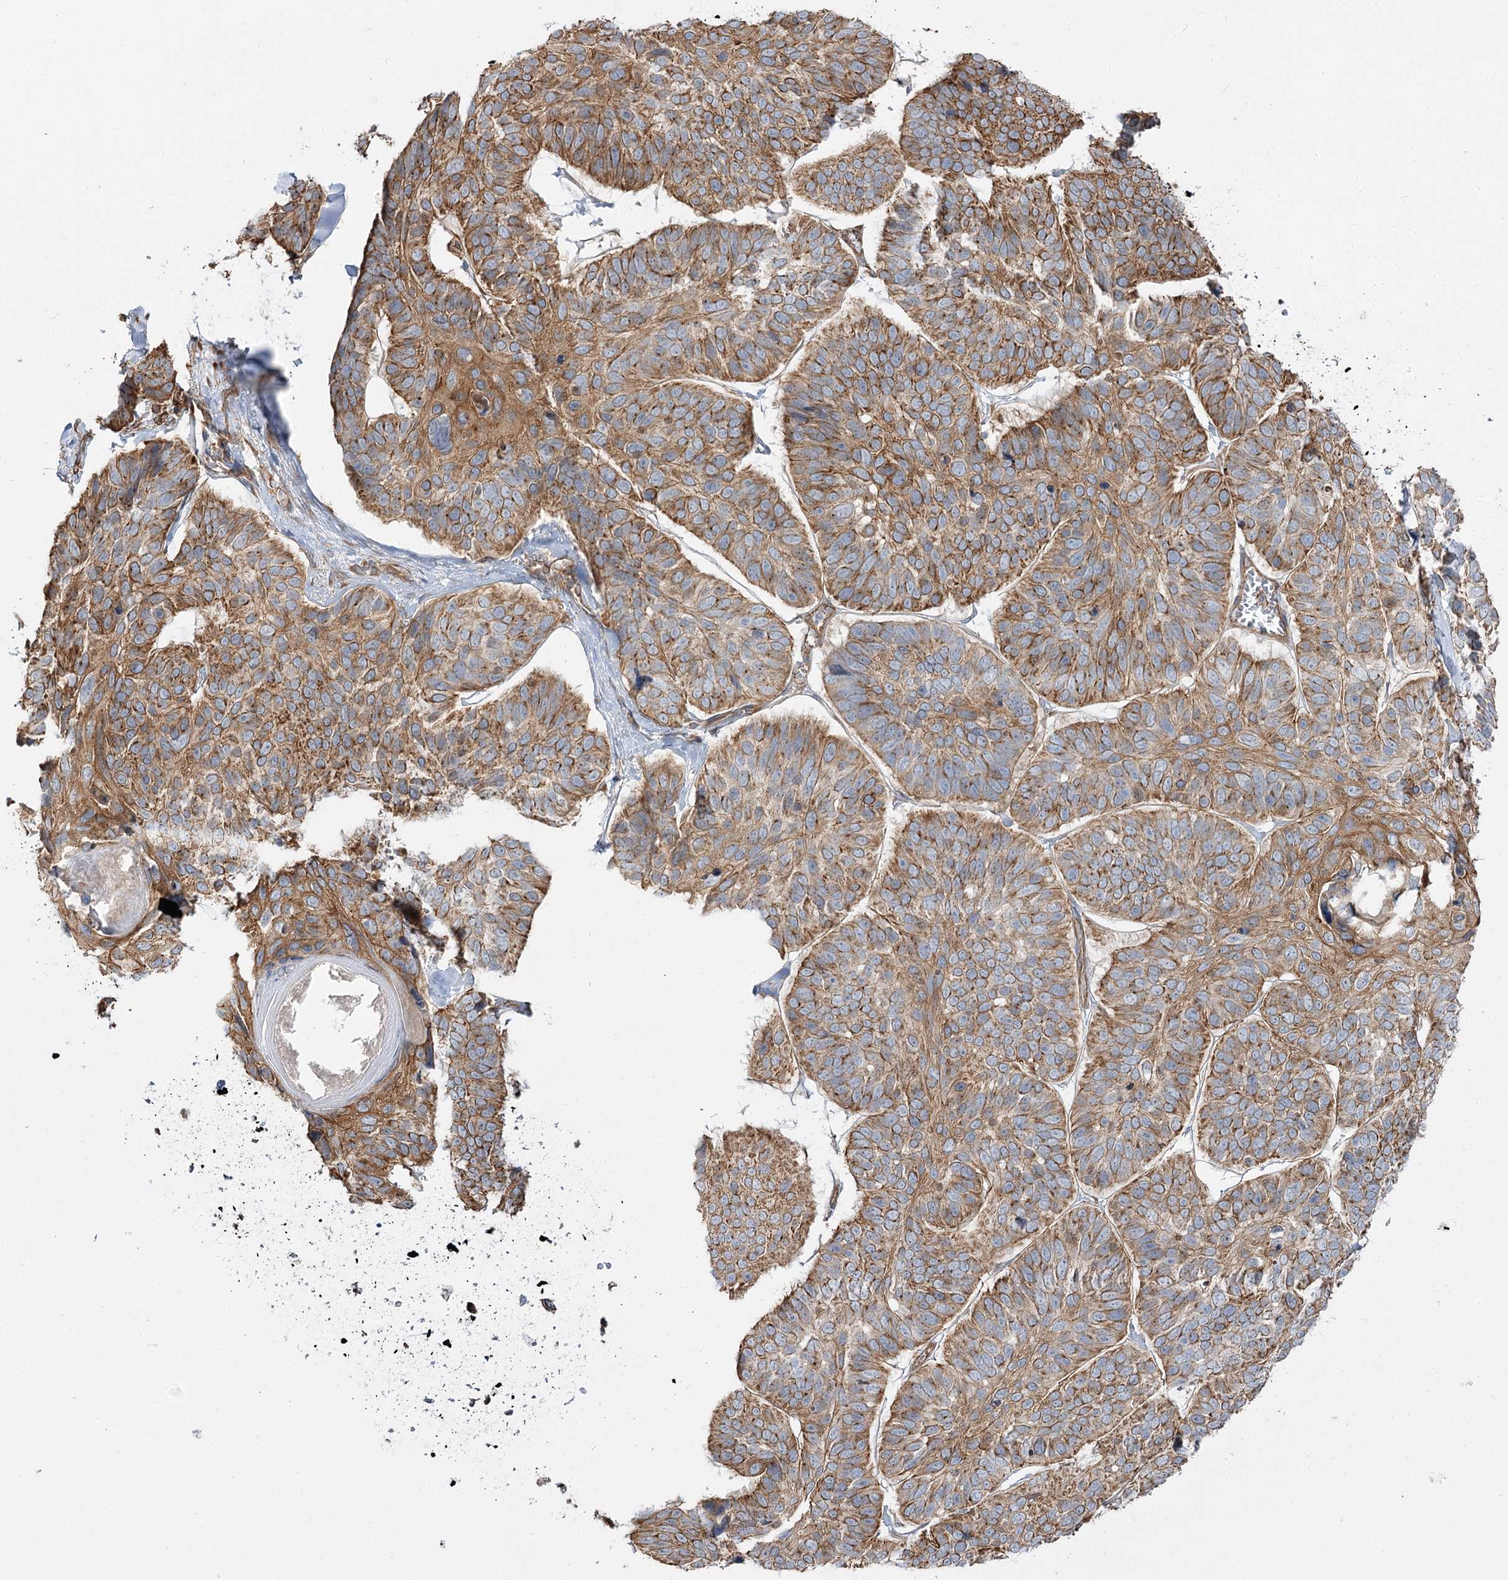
{"staining": {"intensity": "moderate", "quantity": ">75%", "location": "cytoplasmic/membranous"}, "tissue": "skin cancer", "cell_type": "Tumor cells", "image_type": "cancer", "snomed": [{"axis": "morphology", "description": "Basal cell carcinoma"}, {"axis": "topography", "description": "Skin"}], "caption": "Tumor cells demonstrate medium levels of moderate cytoplasmic/membranous staining in about >75% of cells in human basal cell carcinoma (skin).", "gene": "SH3BP5L", "patient": {"sex": "male", "age": 62}}